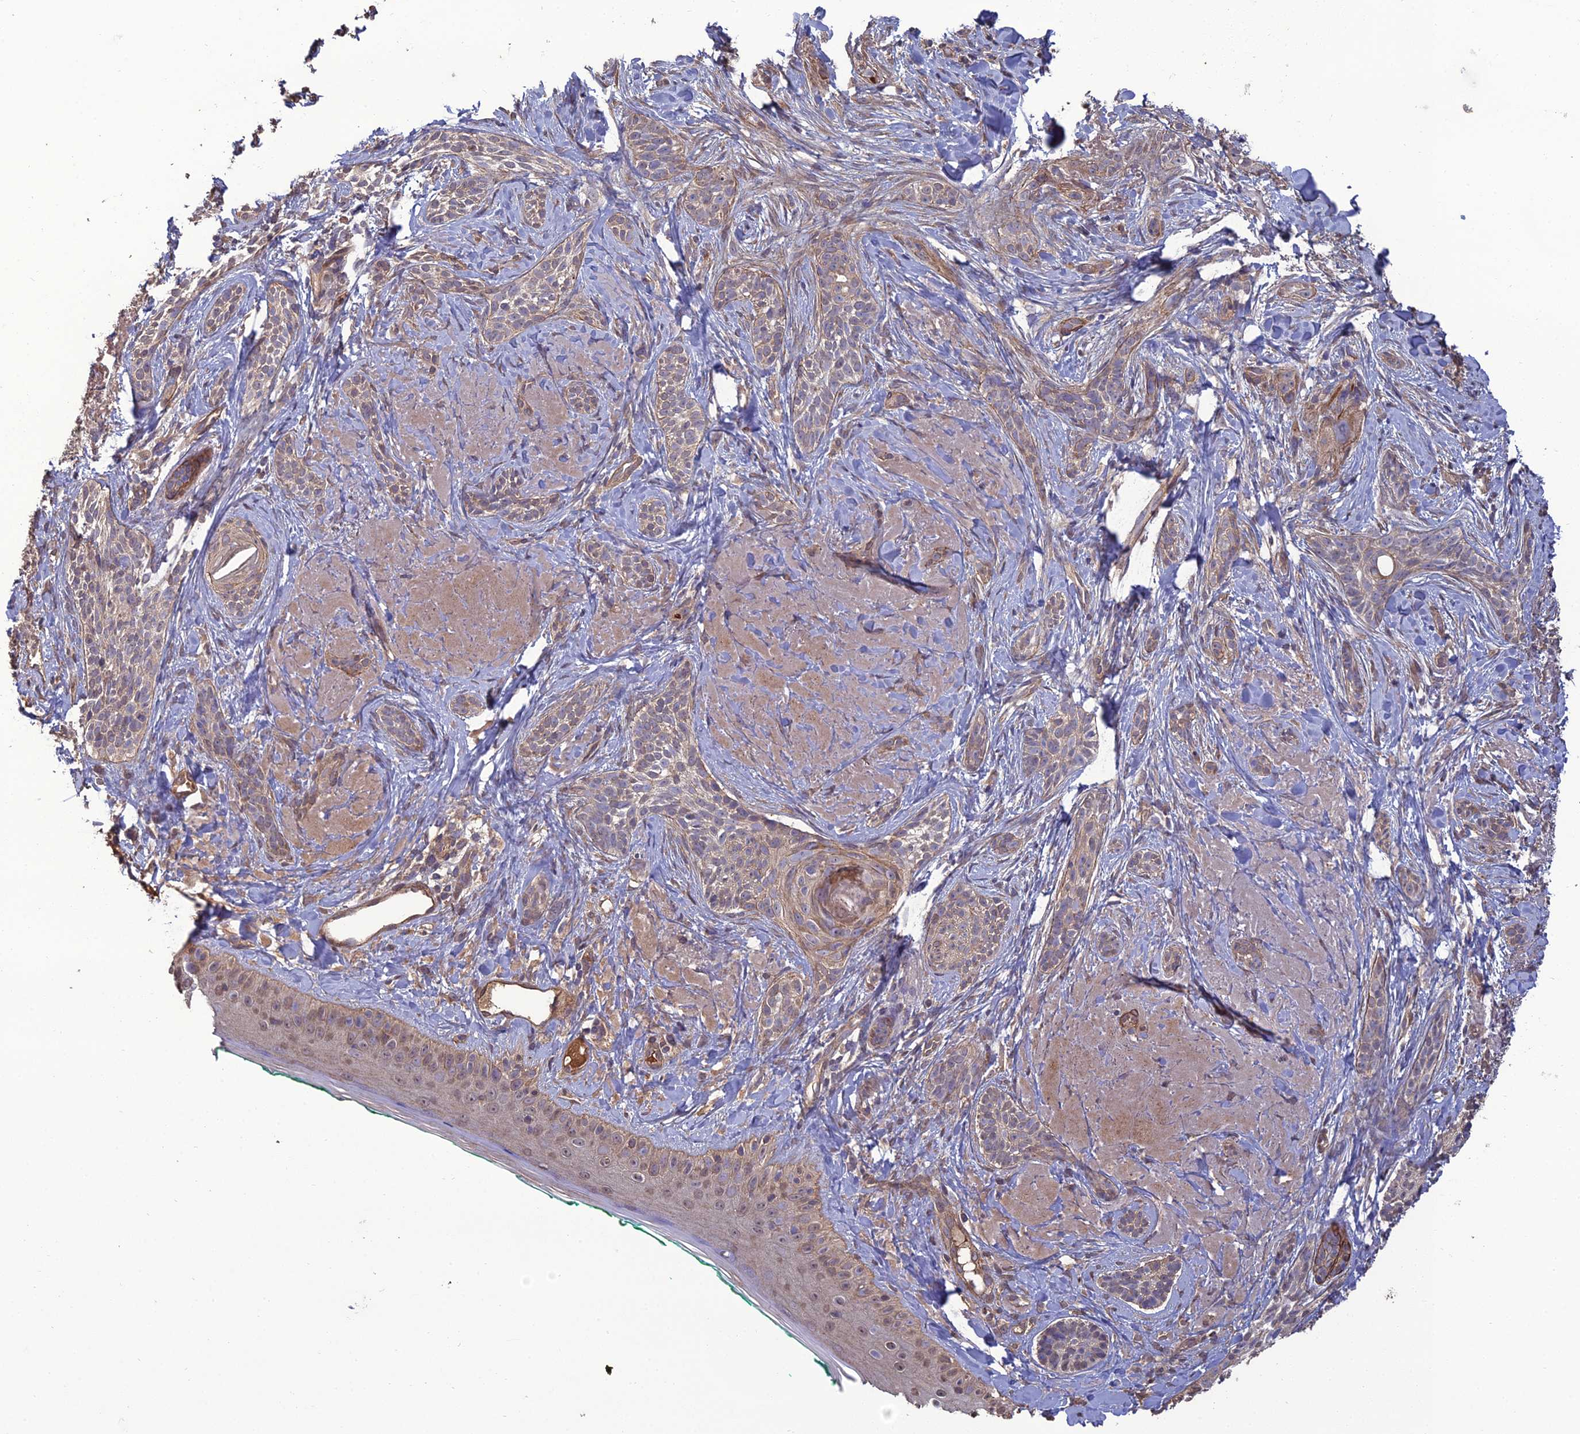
{"staining": {"intensity": "weak", "quantity": "25%-75%", "location": "cytoplasmic/membranous"}, "tissue": "skin cancer", "cell_type": "Tumor cells", "image_type": "cancer", "snomed": [{"axis": "morphology", "description": "Basal cell carcinoma"}, {"axis": "topography", "description": "Skin"}], "caption": "A histopathology image of skin cancer stained for a protein shows weak cytoplasmic/membranous brown staining in tumor cells. The protein is stained brown, and the nuclei are stained in blue (DAB IHC with brightfield microscopy, high magnification).", "gene": "ATP6V0A2", "patient": {"sex": "male", "age": 71}}